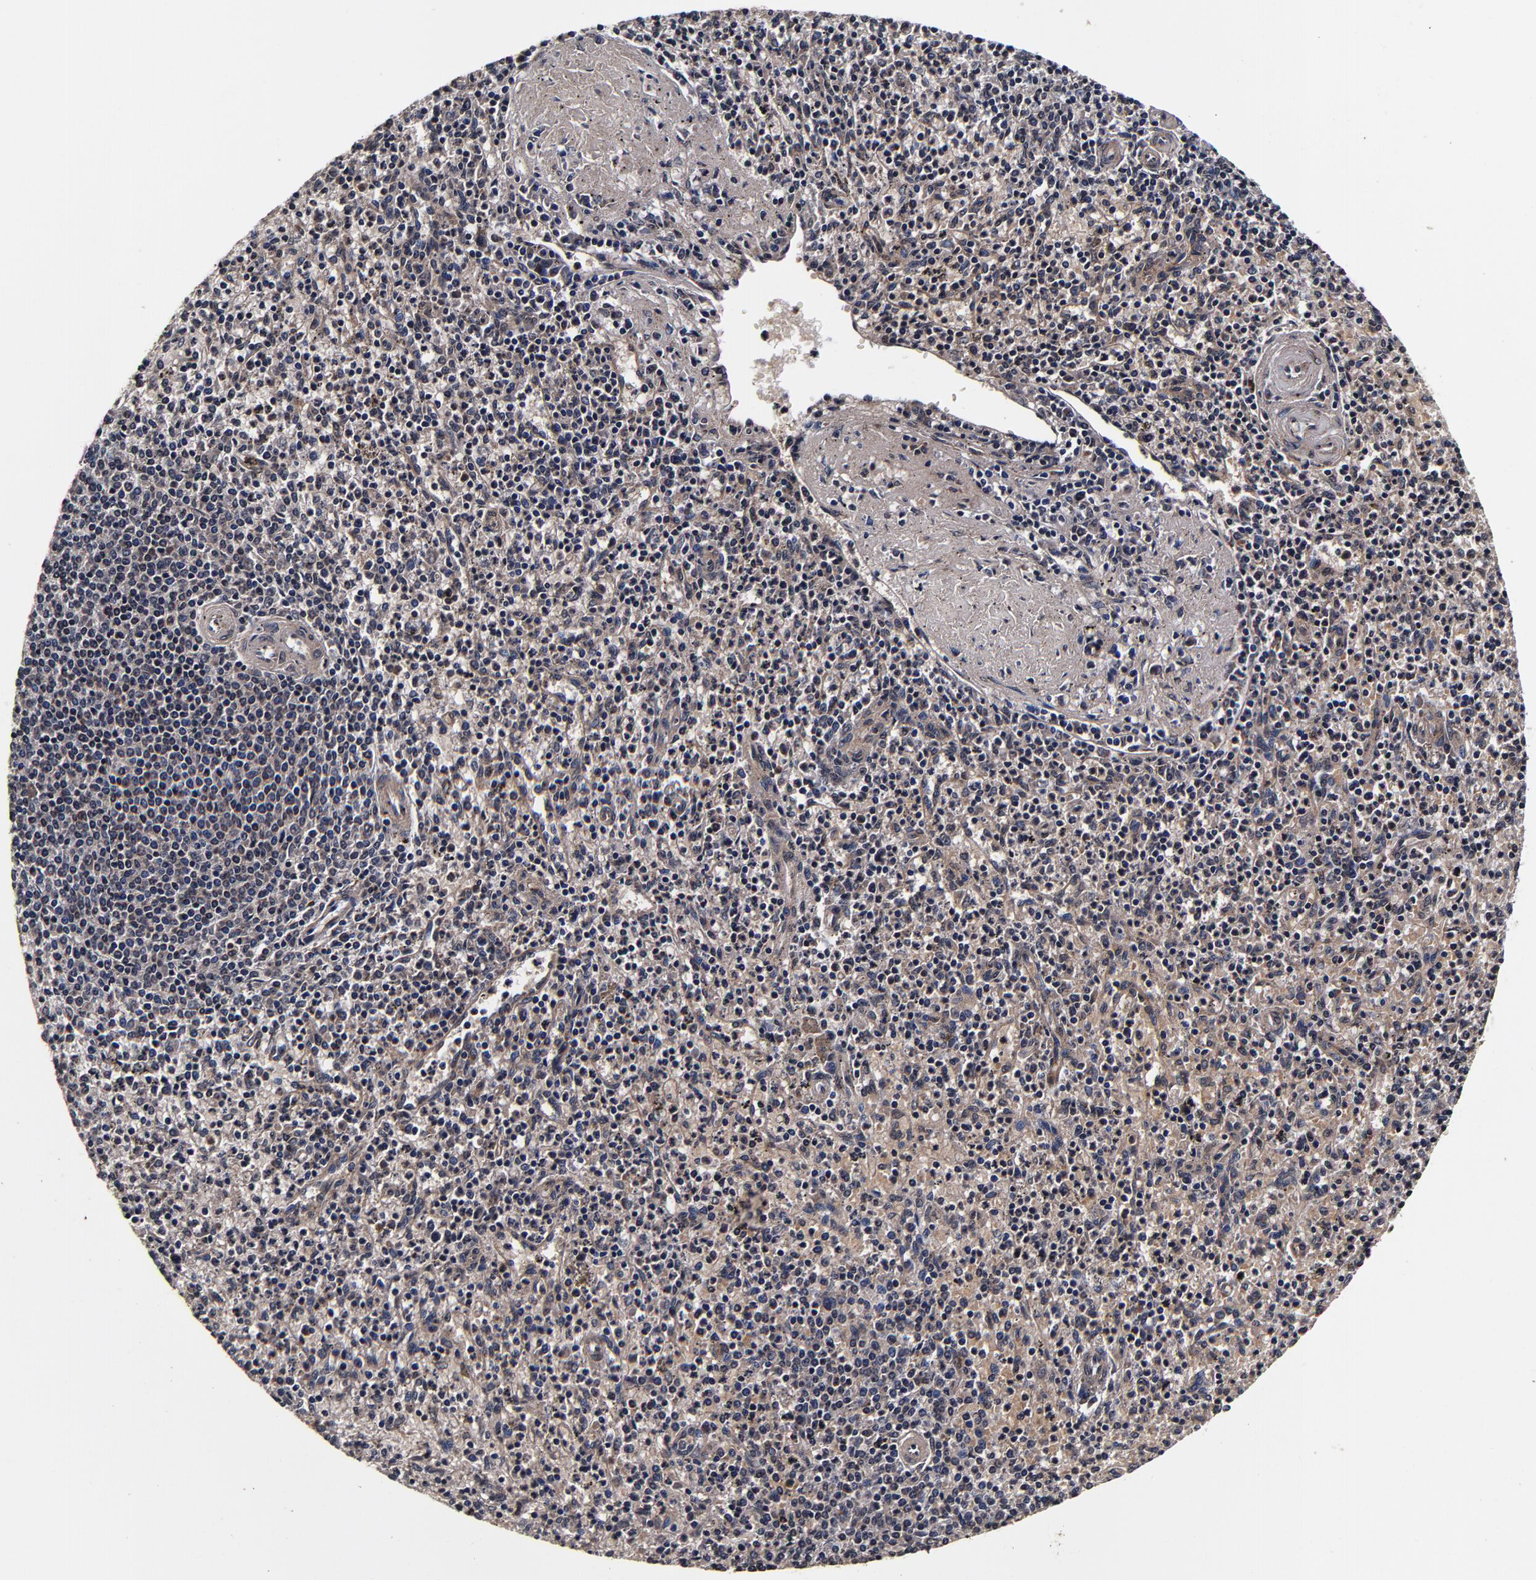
{"staining": {"intensity": "weak", "quantity": "25%-75%", "location": "cytoplasmic/membranous"}, "tissue": "spleen", "cell_type": "Cells in red pulp", "image_type": "normal", "snomed": [{"axis": "morphology", "description": "Normal tissue, NOS"}, {"axis": "topography", "description": "Spleen"}], "caption": "Immunohistochemical staining of benign spleen exhibits low levels of weak cytoplasmic/membranous positivity in approximately 25%-75% of cells in red pulp.", "gene": "MMP15", "patient": {"sex": "male", "age": 72}}